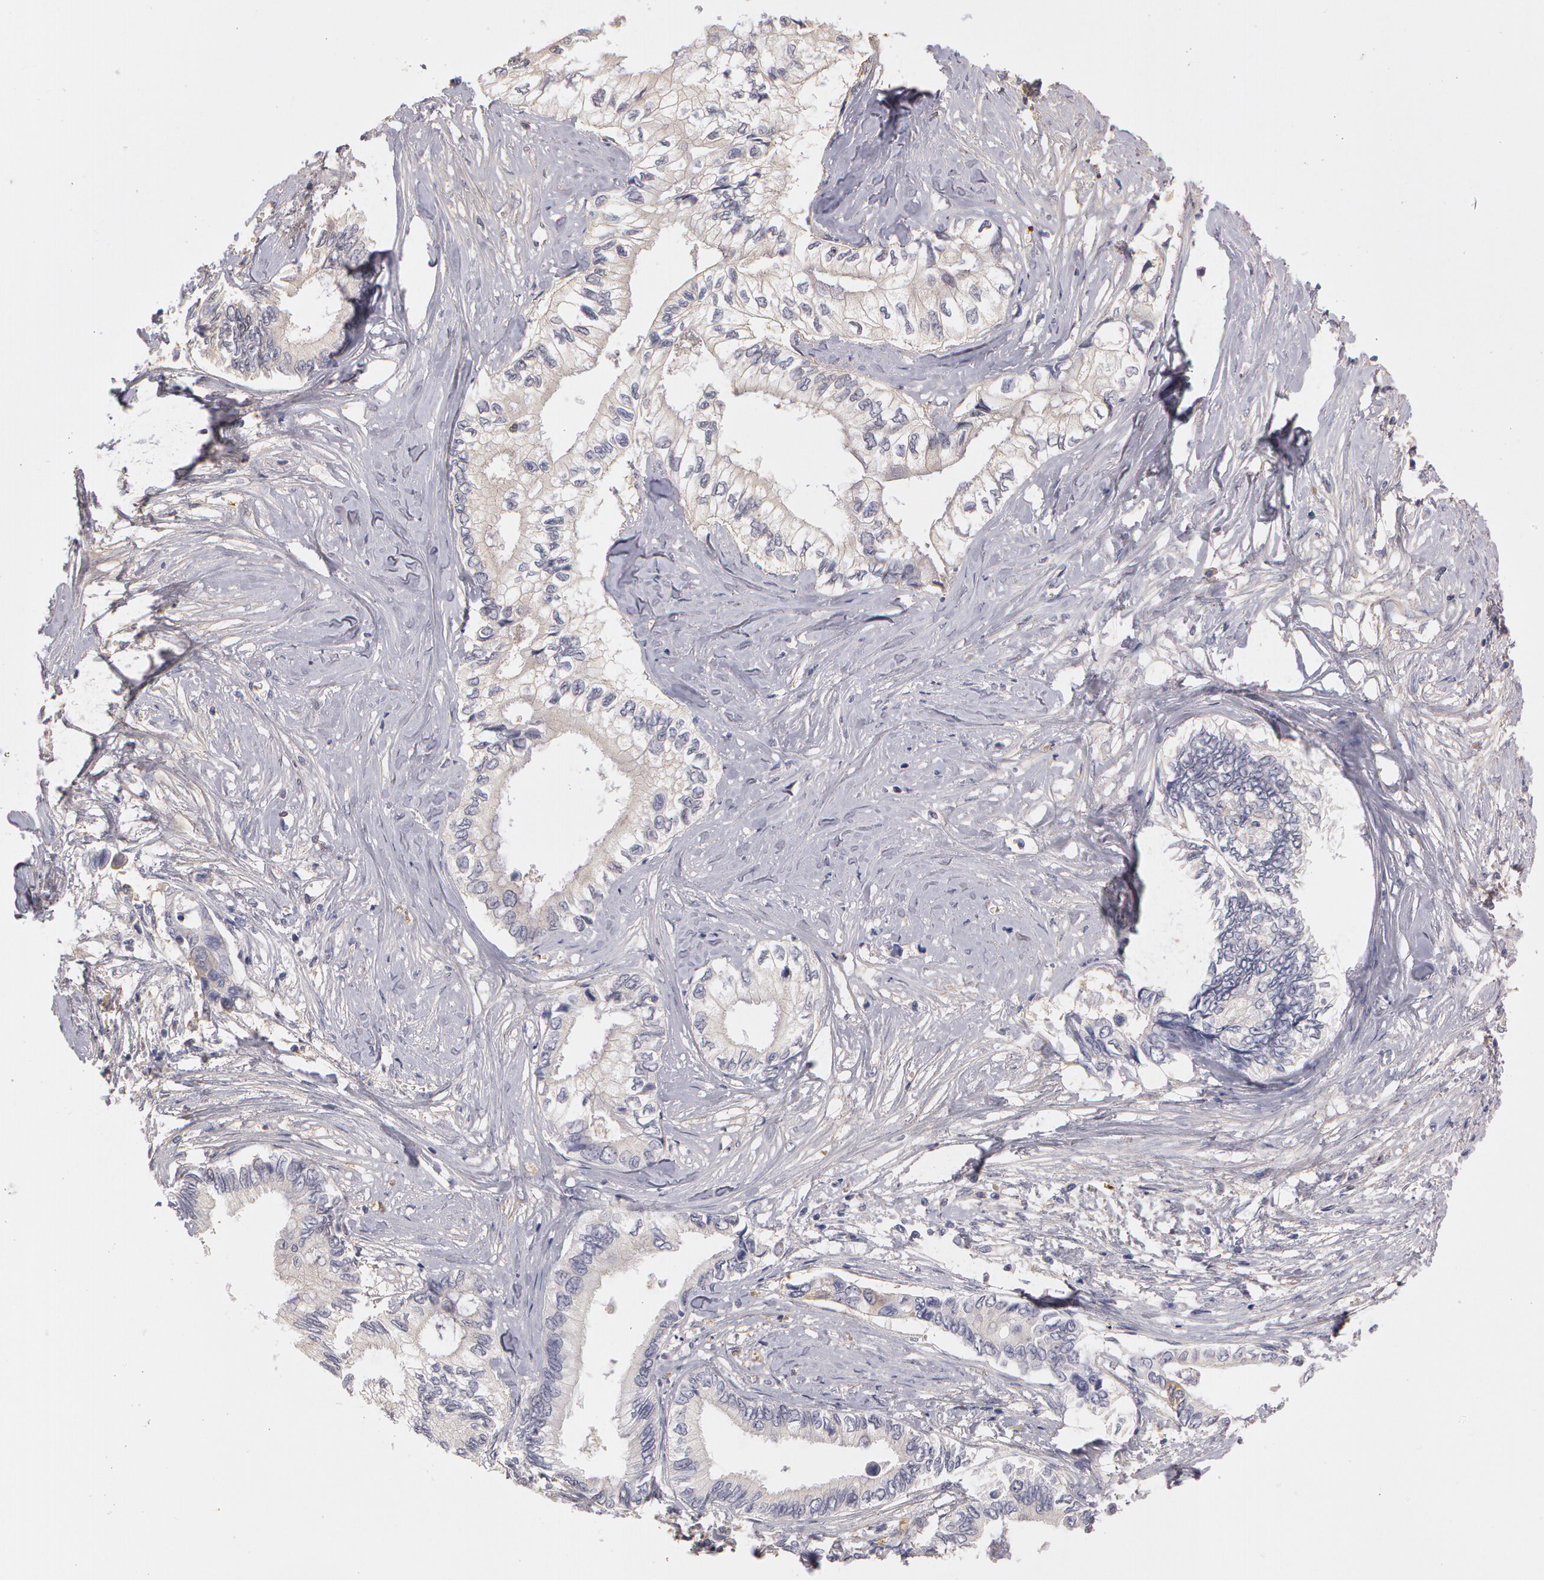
{"staining": {"intensity": "negative", "quantity": "none", "location": "none"}, "tissue": "pancreatic cancer", "cell_type": "Tumor cells", "image_type": "cancer", "snomed": [{"axis": "morphology", "description": "Adenocarcinoma, NOS"}, {"axis": "topography", "description": "Pancreas"}], "caption": "IHC photomicrograph of neoplastic tissue: human pancreatic adenocarcinoma stained with DAB displays no significant protein staining in tumor cells. (Brightfield microscopy of DAB (3,3'-diaminobenzidine) immunohistochemistry (IHC) at high magnification).", "gene": "C1R", "patient": {"sex": "female", "age": 66}}